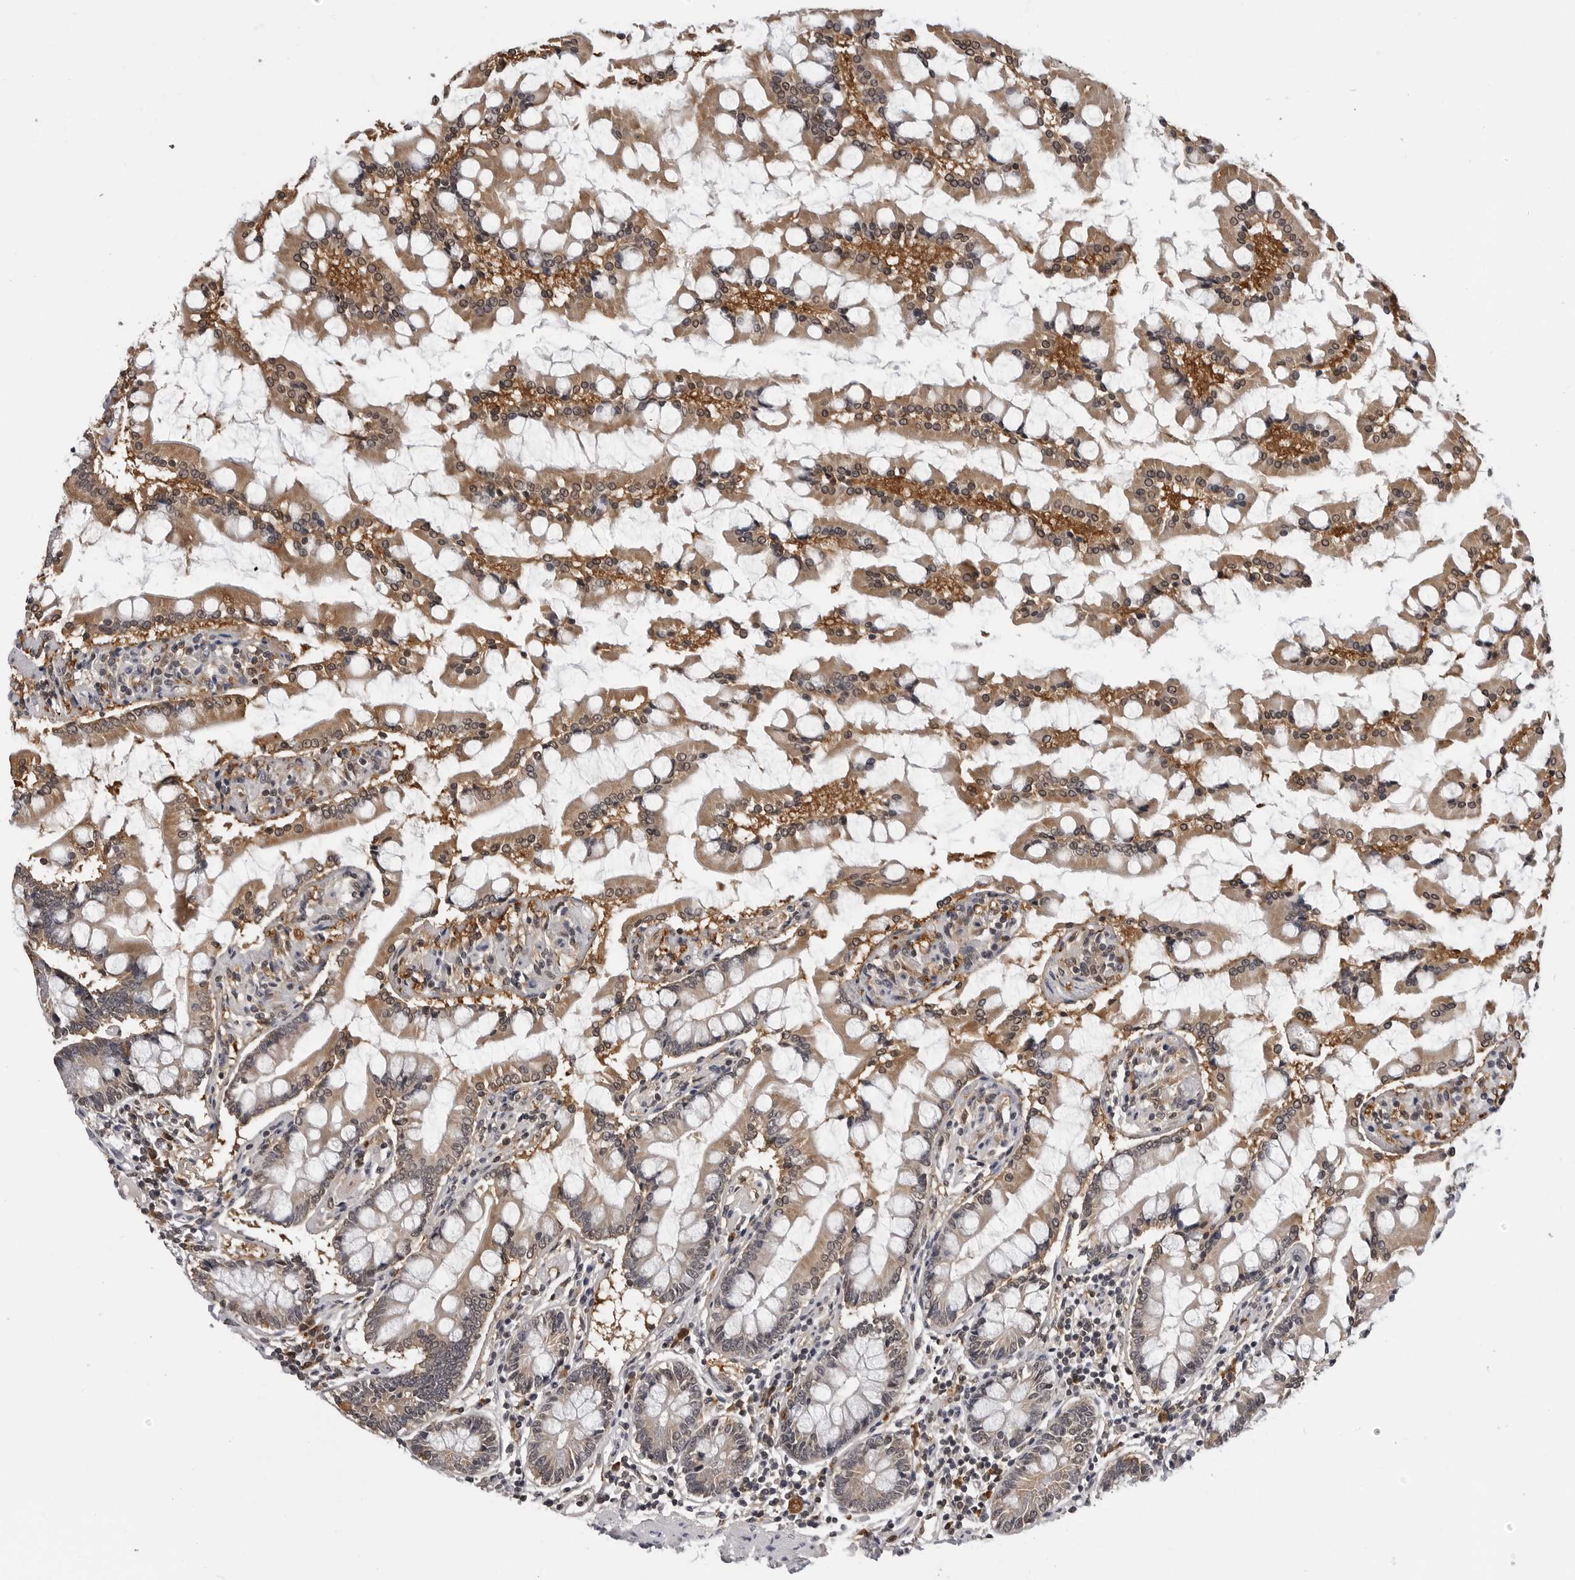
{"staining": {"intensity": "moderate", "quantity": ">75%", "location": "cytoplasmic/membranous"}, "tissue": "small intestine", "cell_type": "Glandular cells", "image_type": "normal", "snomed": [{"axis": "morphology", "description": "Normal tissue, NOS"}, {"axis": "topography", "description": "Small intestine"}], "caption": "Brown immunohistochemical staining in benign small intestine exhibits moderate cytoplasmic/membranous positivity in approximately >75% of glandular cells. Using DAB (3,3'-diaminobenzidine) (brown) and hematoxylin (blue) stains, captured at high magnification using brightfield microscopy.", "gene": "TRMT13", "patient": {"sex": "male", "age": 41}}